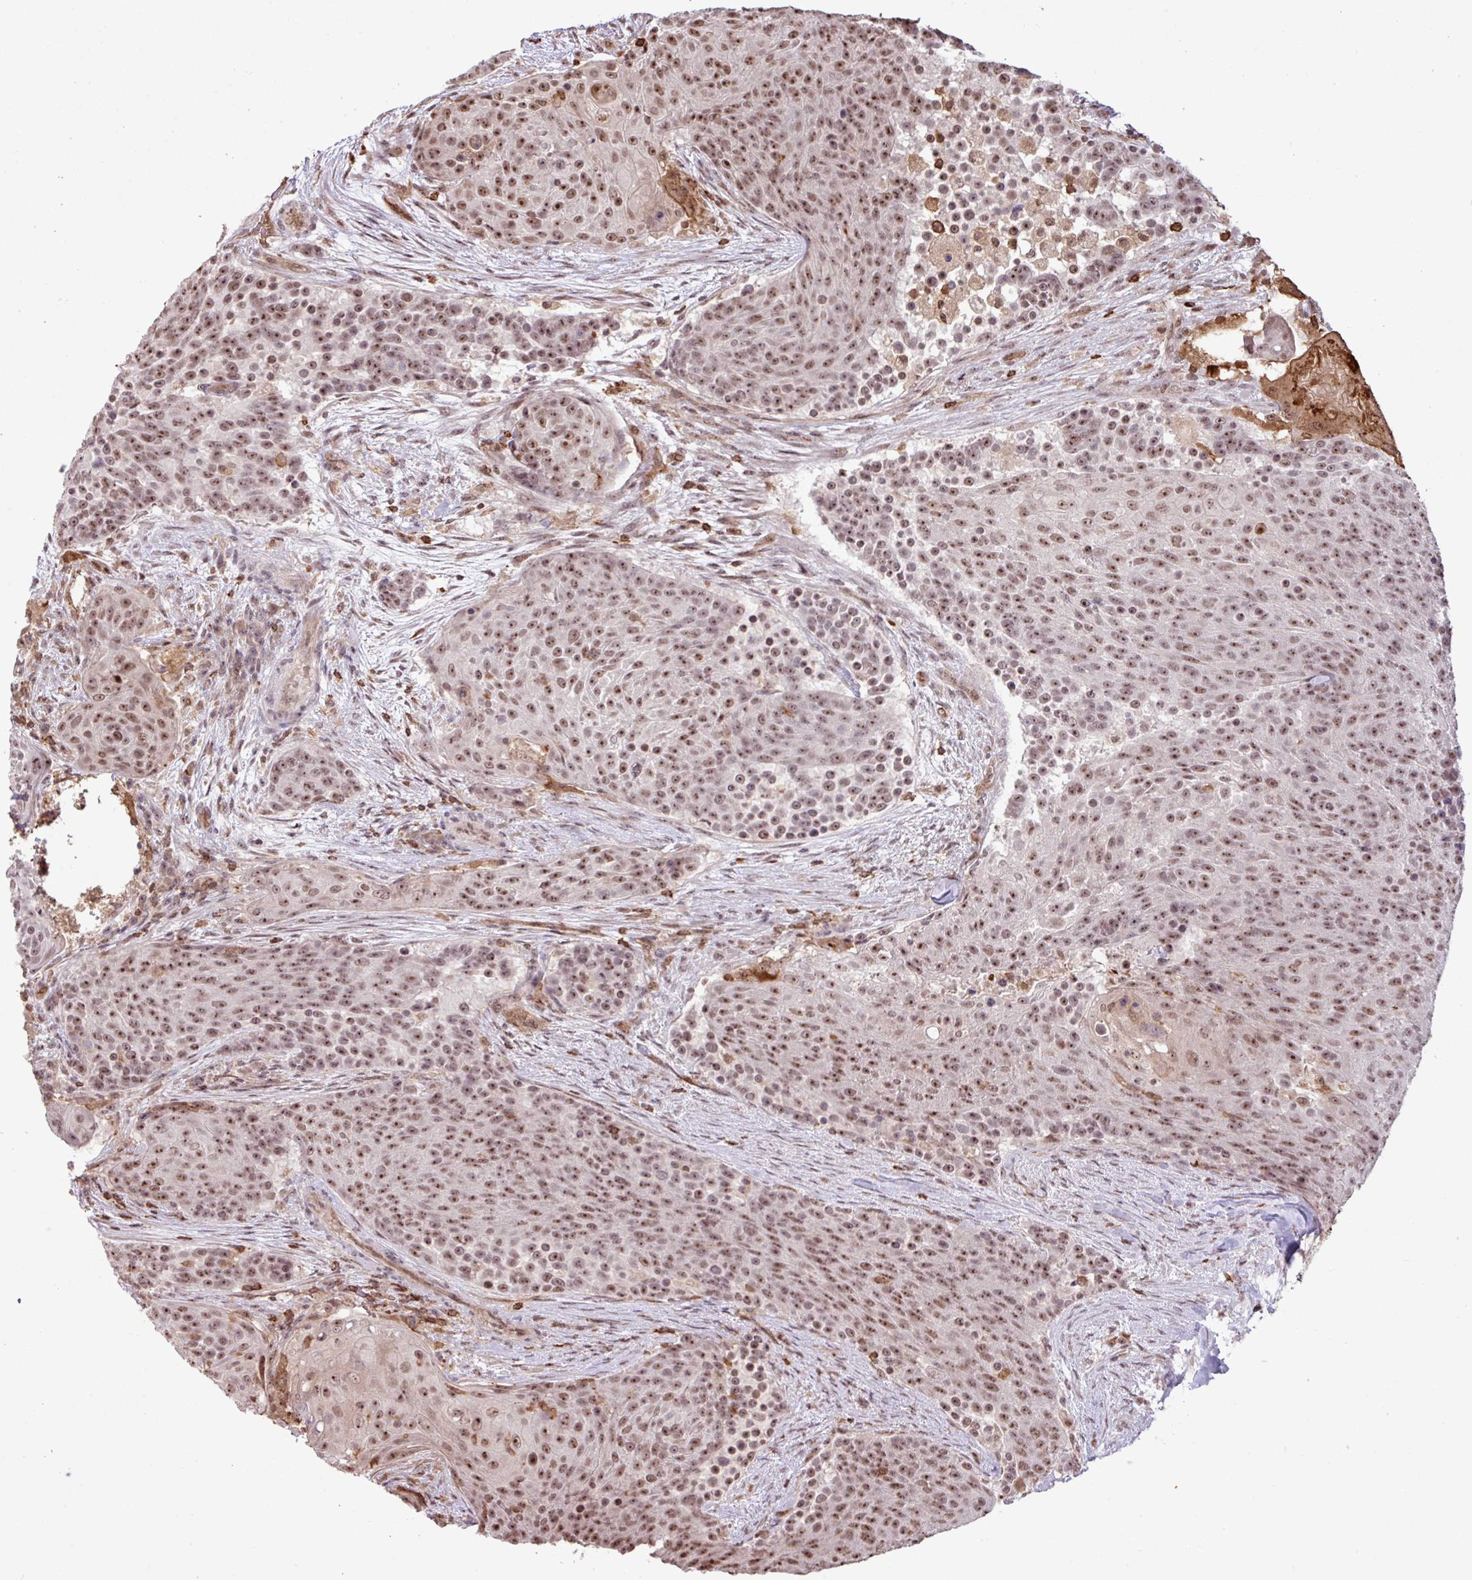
{"staining": {"intensity": "moderate", "quantity": ">75%", "location": "nuclear"}, "tissue": "urothelial cancer", "cell_type": "Tumor cells", "image_type": "cancer", "snomed": [{"axis": "morphology", "description": "Urothelial carcinoma, High grade"}, {"axis": "topography", "description": "Urinary bladder"}], "caption": "Immunohistochemical staining of high-grade urothelial carcinoma demonstrates medium levels of moderate nuclear staining in approximately >75% of tumor cells.", "gene": "GON7", "patient": {"sex": "female", "age": 63}}